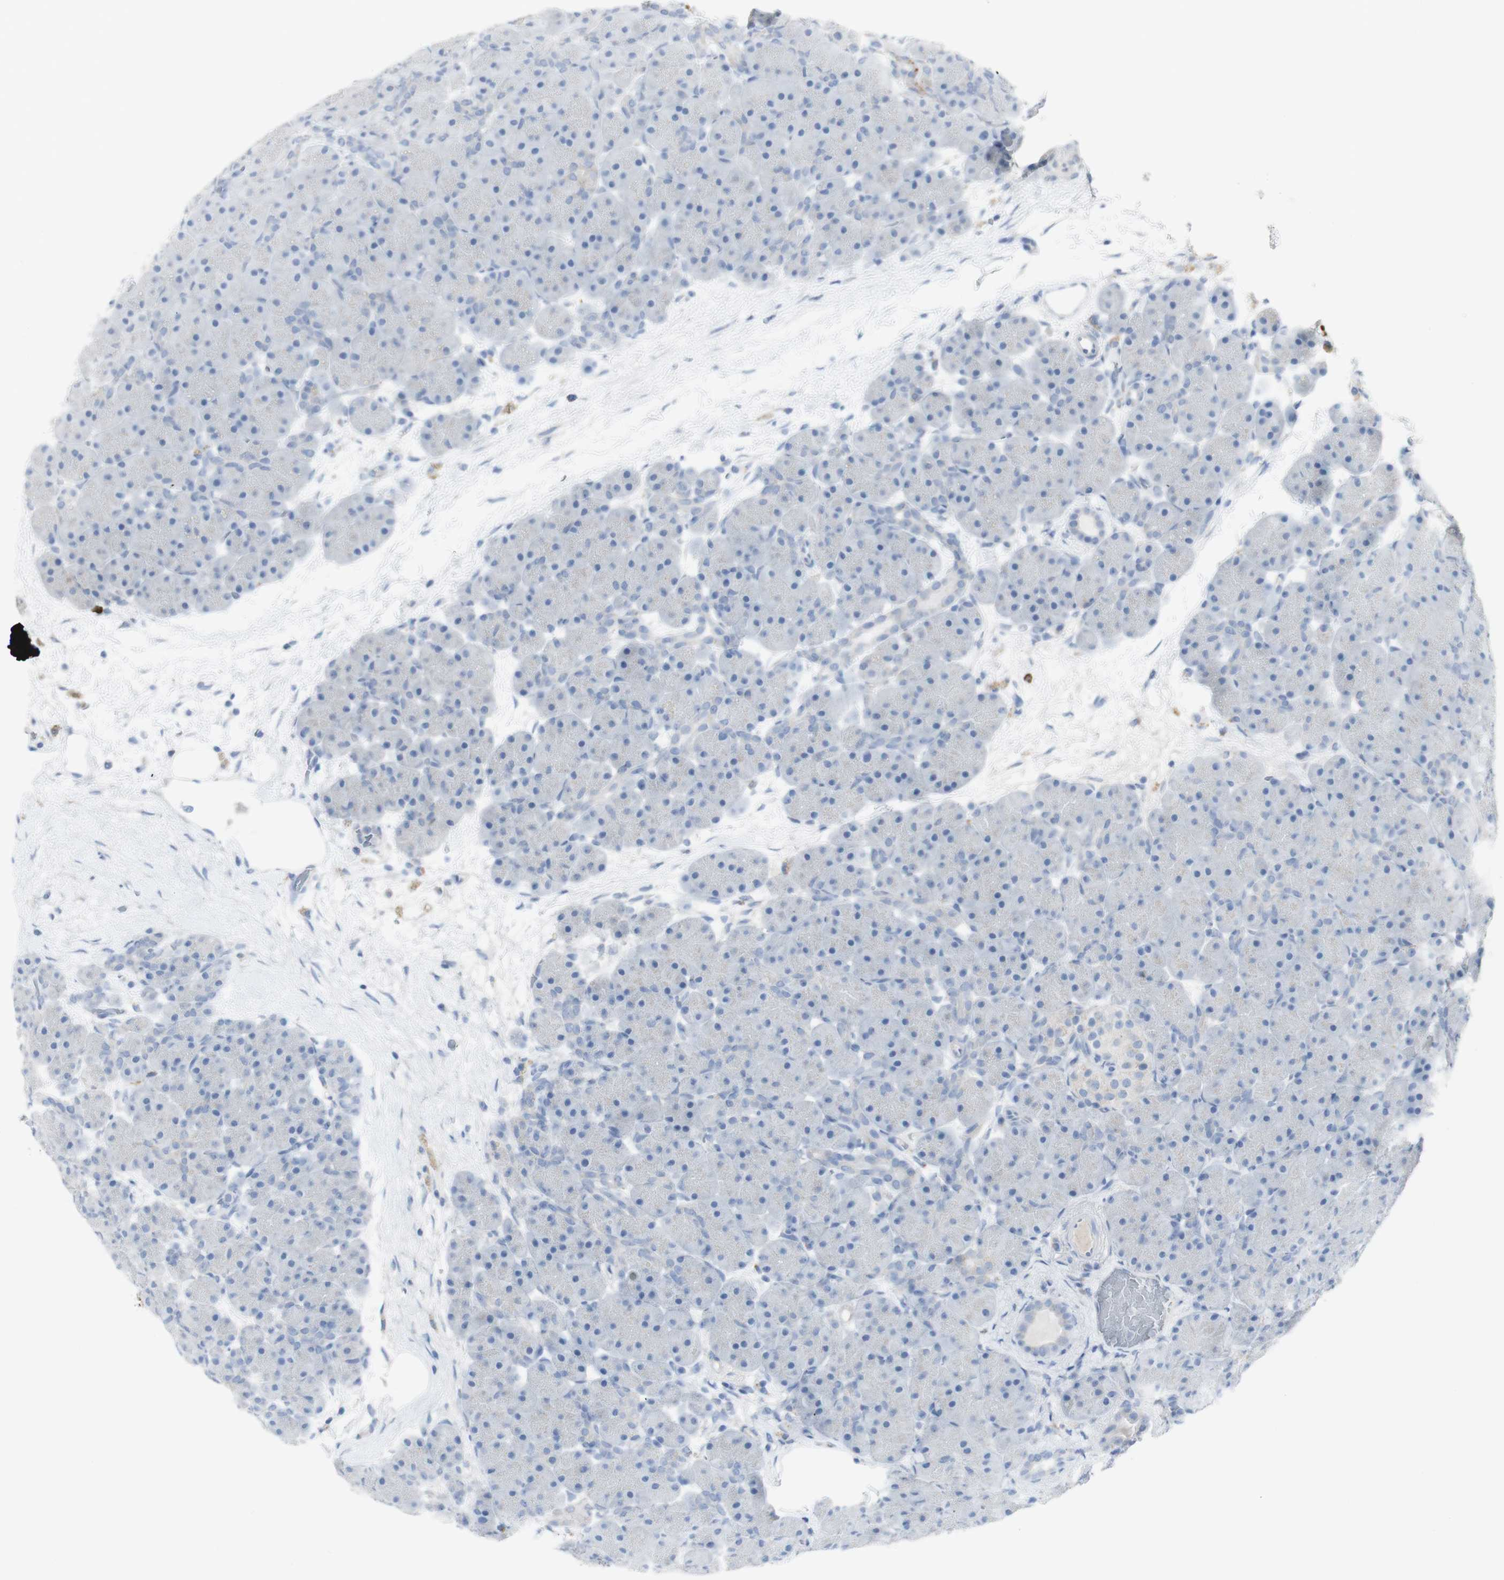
{"staining": {"intensity": "negative", "quantity": "none", "location": "none"}, "tissue": "pancreas", "cell_type": "Exocrine glandular cells", "image_type": "normal", "snomed": [{"axis": "morphology", "description": "Normal tissue, NOS"}, {"axis": "topography", "description": "Pancreas"}], "caption": "Unremarkable pancreas was stained to show a protein in brown. There is no significant staining in exocrine glandular cells.", "gene": "CD207", "patient": {"sex": "male", "age": 66}}